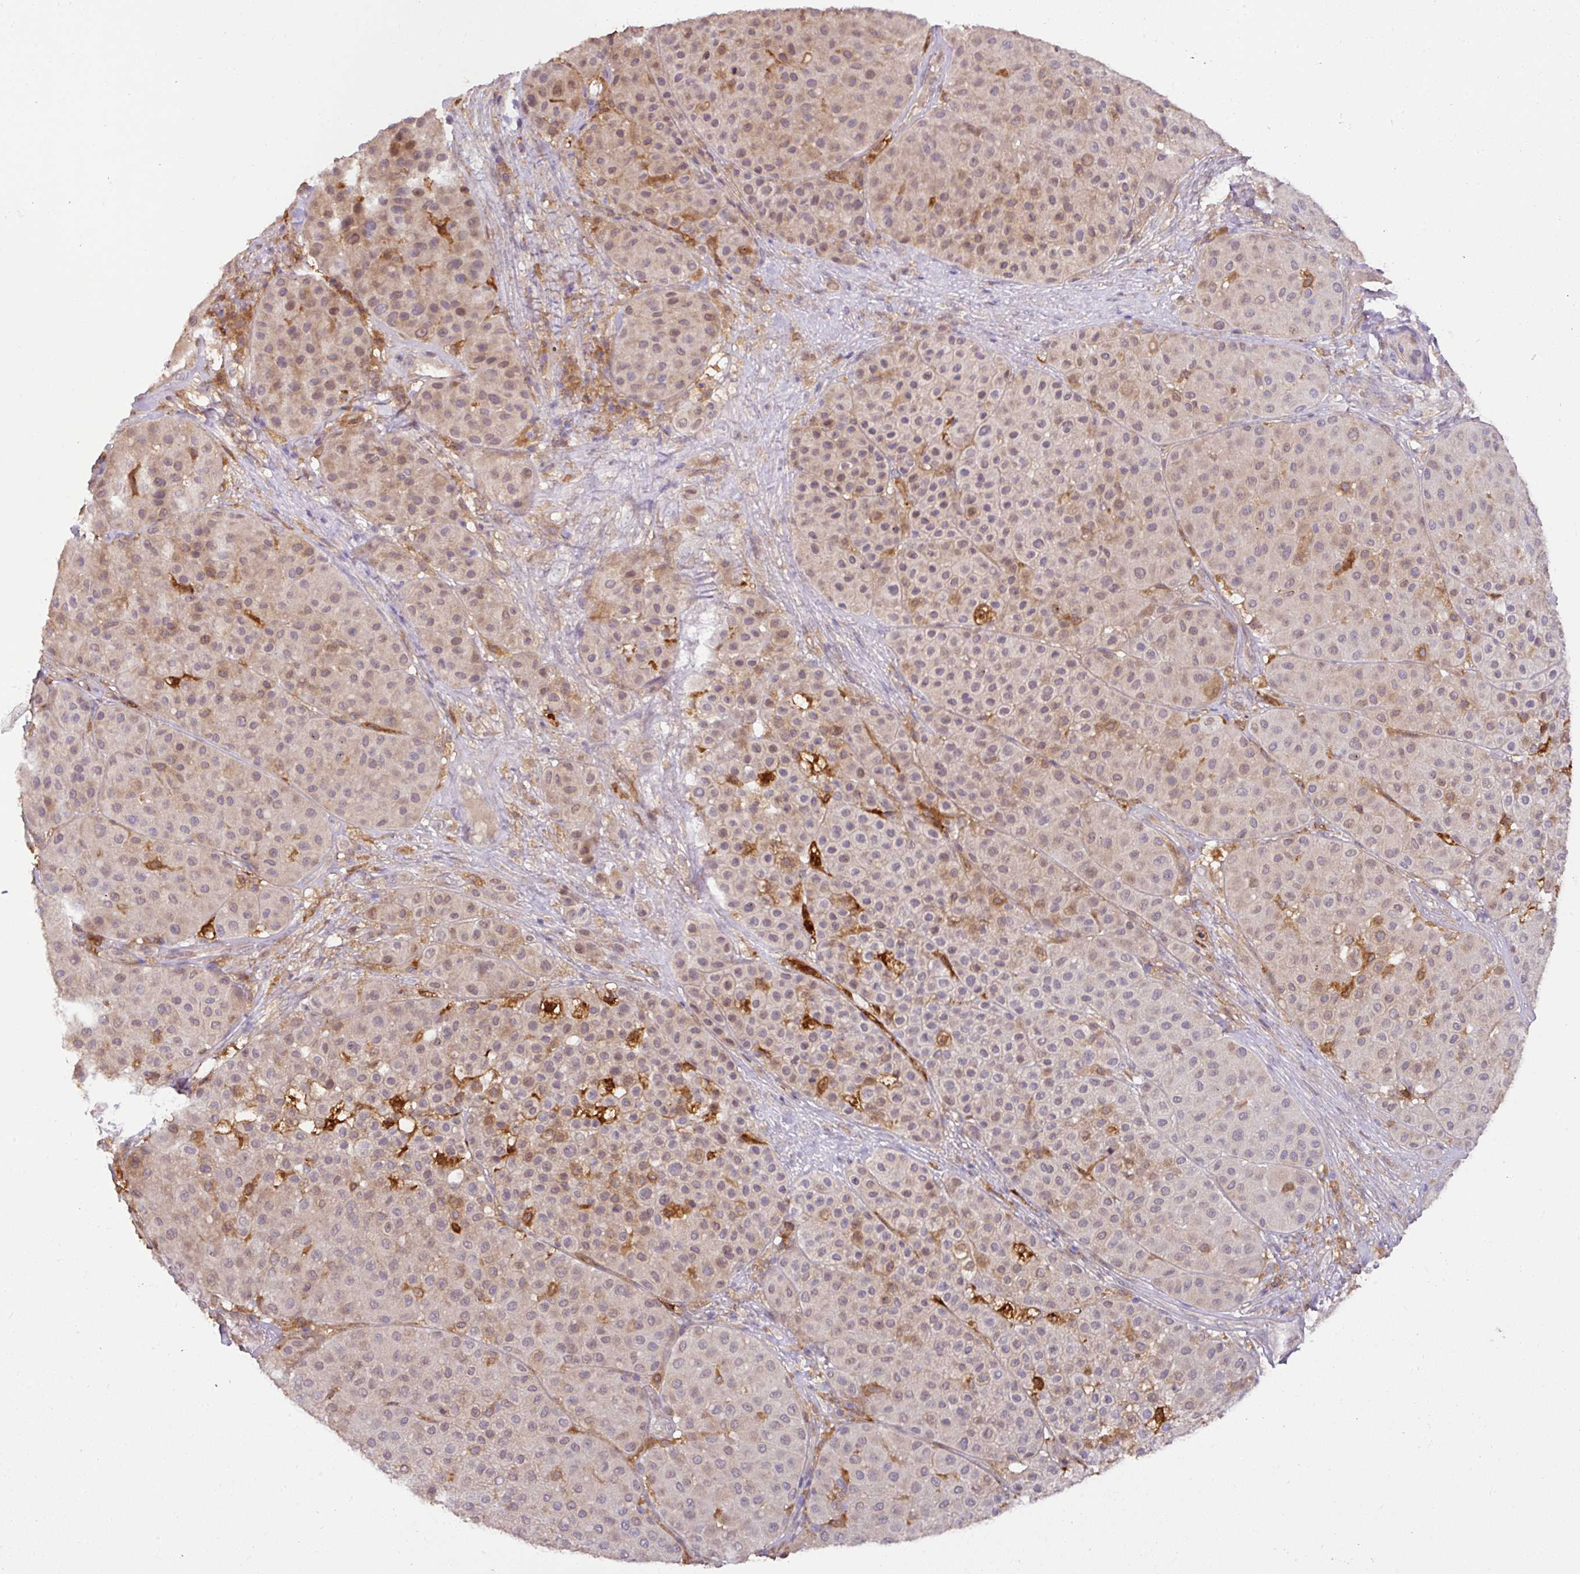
{"staining": {"intensity": "weak", "quantity": ">75%", "location": "cytoplasmic/membranous,nuclear"}, "tissue": "melanoma", "cell_type": "Tumor cells", "image_type": "cancer", "snomed": [{"axis": "morphology", "description": "Malignant melanoma, Metastatic site"}, {"axis": "topography", "description": "Smooth muscle"}], "caption": "Melanoma stained for a protein exhibits weak cytoplasmic/membranous and nuclear positivity in tumor cells.", "gene": "GCNT7", "patient": {"sex": "male", "age": 41}}